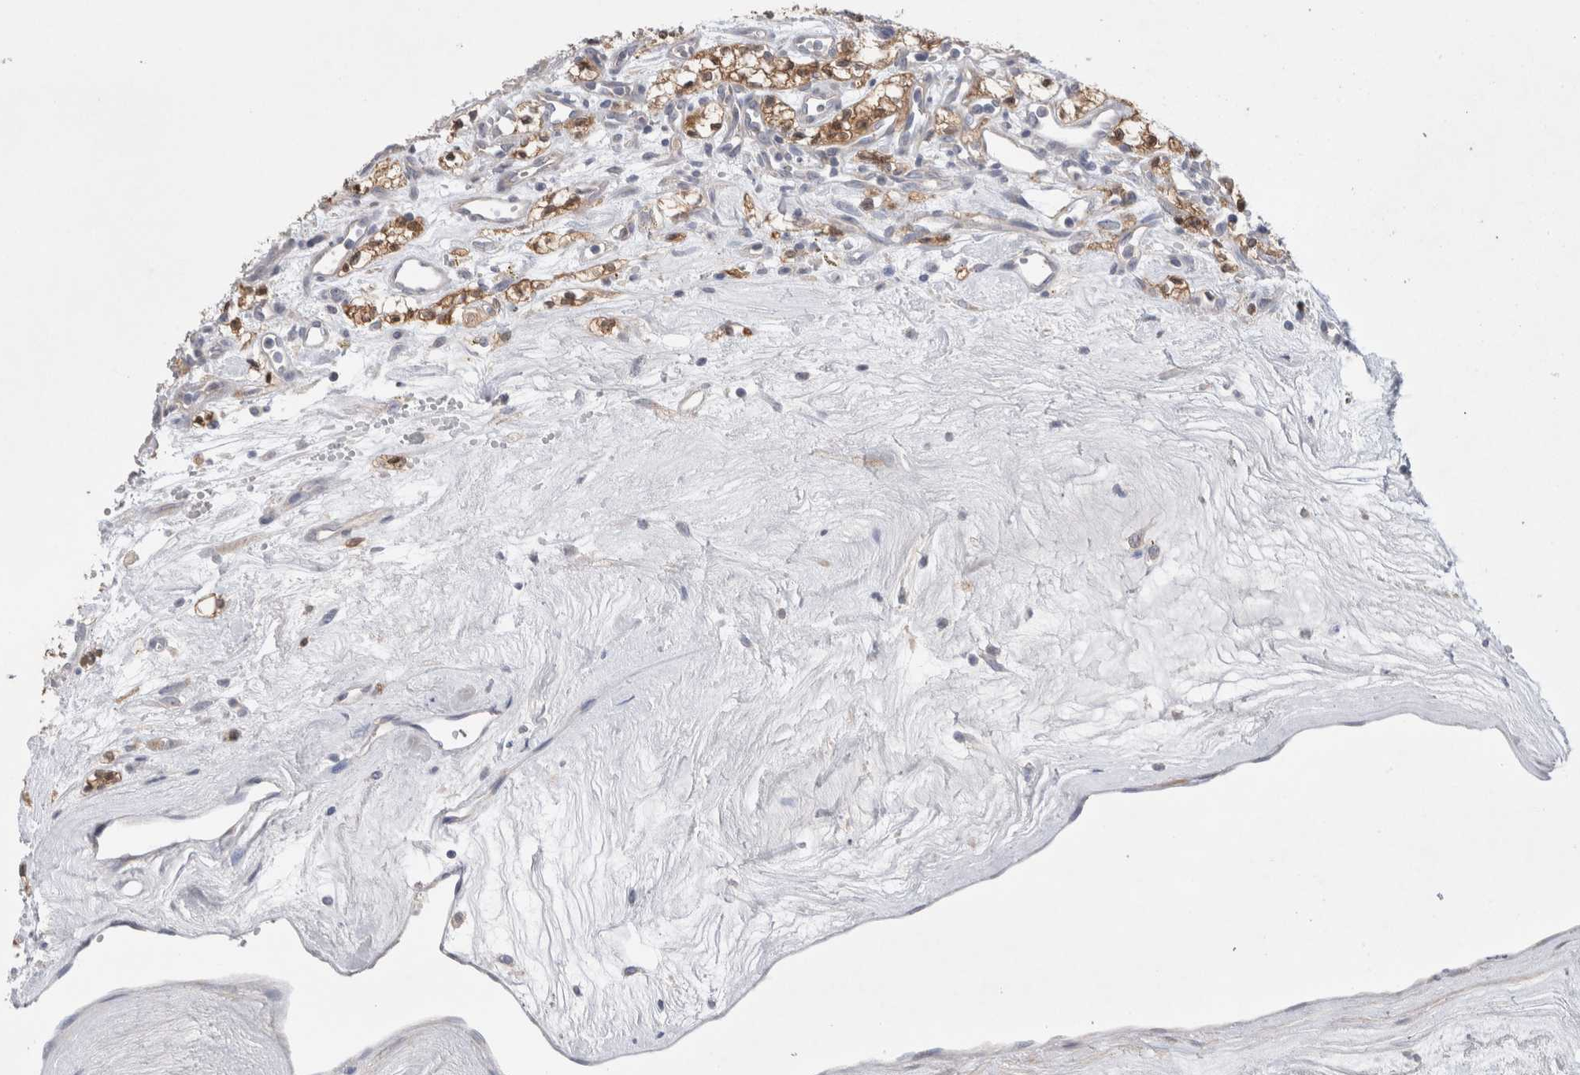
{"staining": {"intensity": "moderate", "quantity": ">75%", "location": "cytoplasmic/membranous"}, "tissue": "renal cancer", "cell_type": "Tumor cells", "image_type": "cancer", "snomed": [{"axis": "morphology", "description": "Adenocarcinoma, NOS"}, {"axis": "topography", "description": "Kidney"}], "caption": "The histopathology image reveals a brown stain indicating the presence of a protein in the cytoplasmic/membranous of tumor cells in renal cancer (adenocarcinoma). Nuclei are stained in blue.", "gene": "IFT74", "patient": {"sex": "male", "age": 59}}